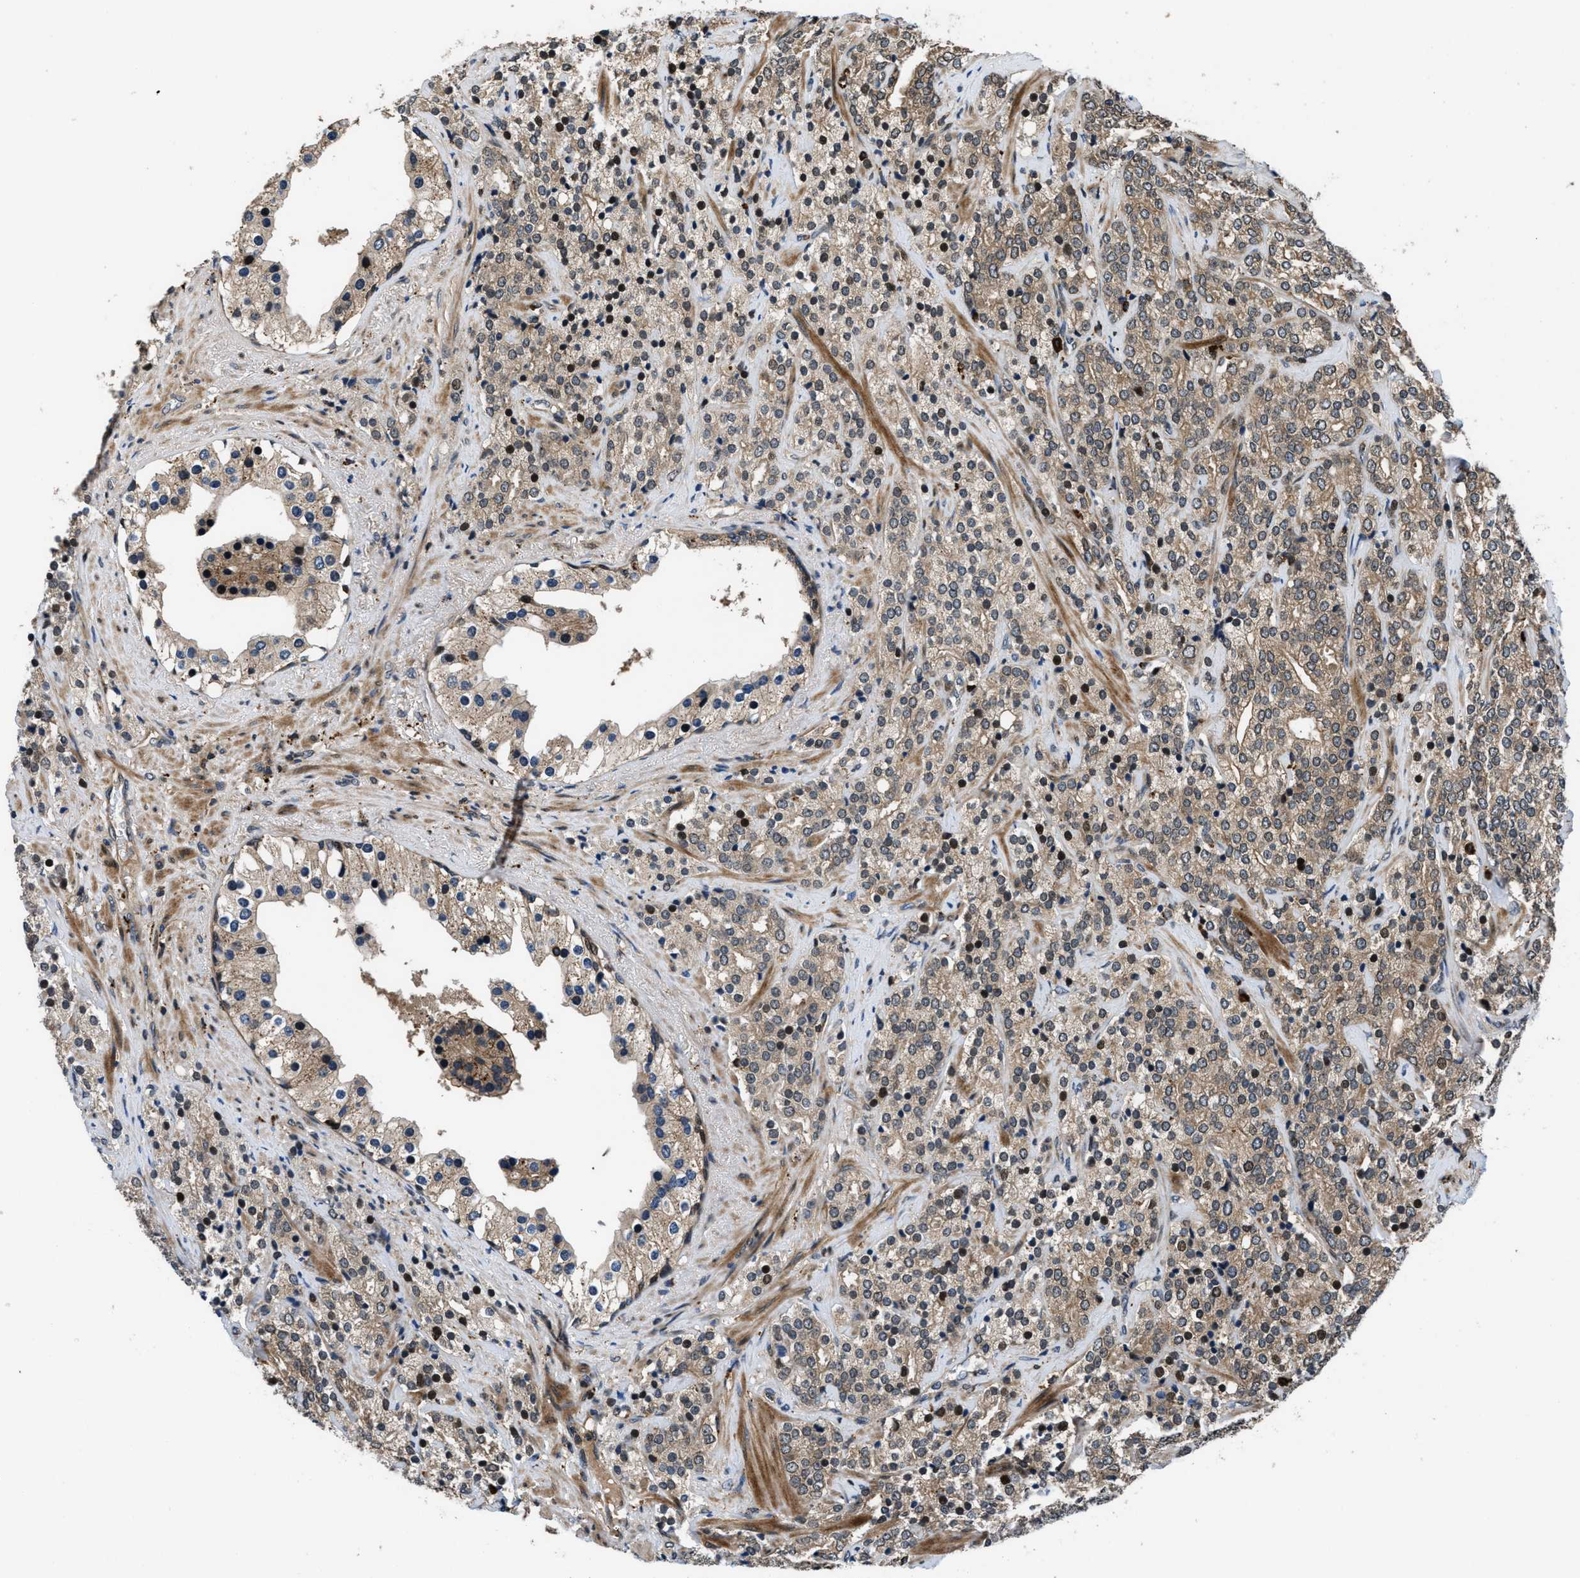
{"staining": {"intensity": "moderate", "quantity": "25%-75%", "location": "cytoplasmic/membranous,nuclear"}, "tissue": "prostate cancer", "cell_type": "Tumor cells", "image_type": "cancer", "snomed": [{"axis": "morphology", "description": "Adenocarcinoma, High grade"}, {"axis": "topography", "description": "Prostate"}], "caption": "This is an image of immunohistochemistry (IHC) staining of prostate cancer, which shows moderate staining in the cytoplasmic/membranous and nuclear of tumor cells.", "gene": "CTBS", "patient": {"sex": "male", "age": 71}}